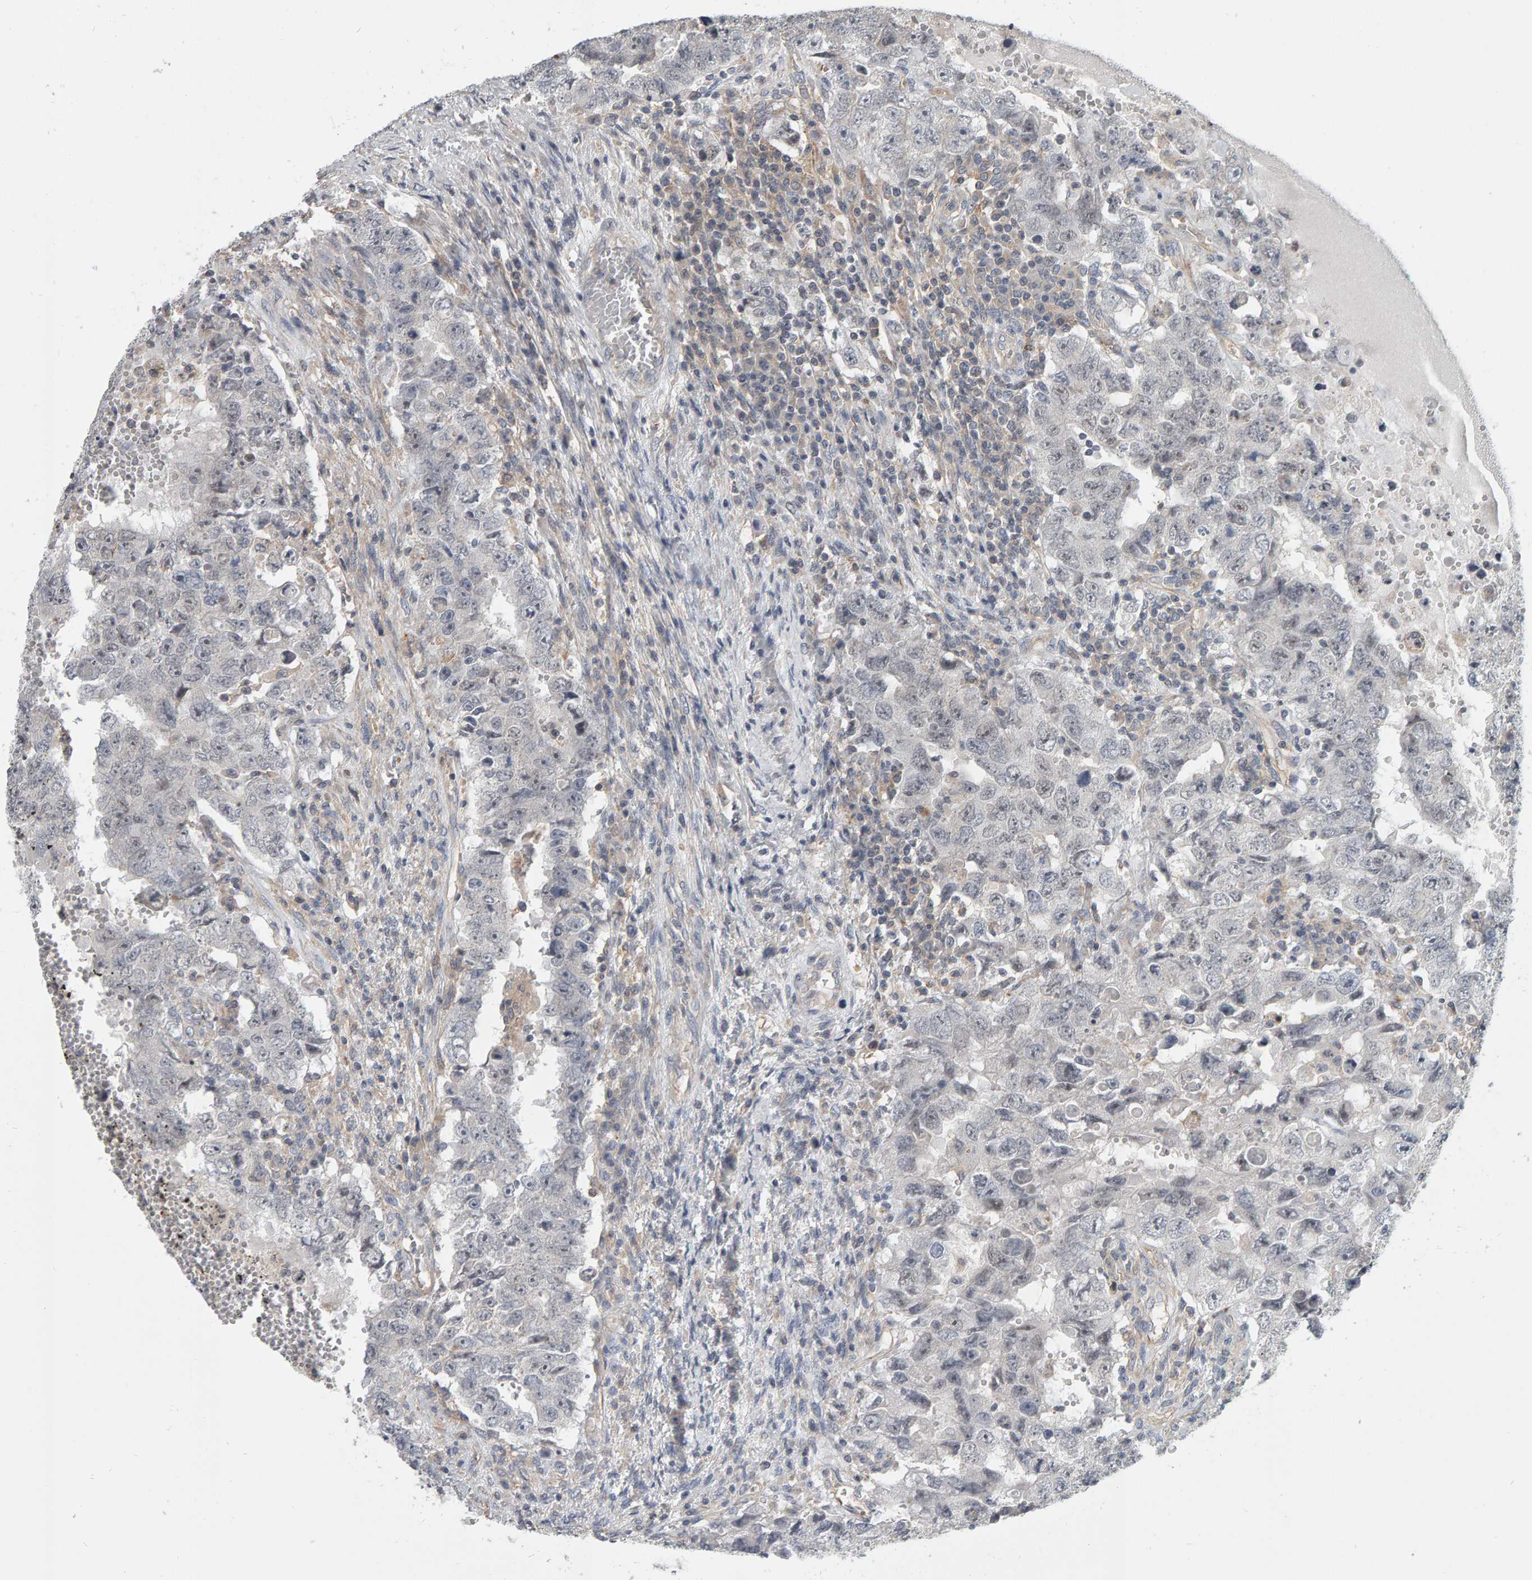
{"staining": {"intensity": "negative", "quantity": "none", "location": "none"}, "tissue": "testis cancer", "cell_type": "Tumor cells", "image_type": "cancer", "snomed": [{"axis": "morphology", "description": "Carcinoma, Embryonal, NOS"}, {"axis": "topography", "description": "Testis"}], "caption": "Immunohistochemistry (IHC) image of neoplastic tissue: embryonal carcinoma (testis) stained with DAB displays no significant protein positivity in tumor cells.", "gene": "C9orf72", "patient": {"sex": "male", "age": 26}}